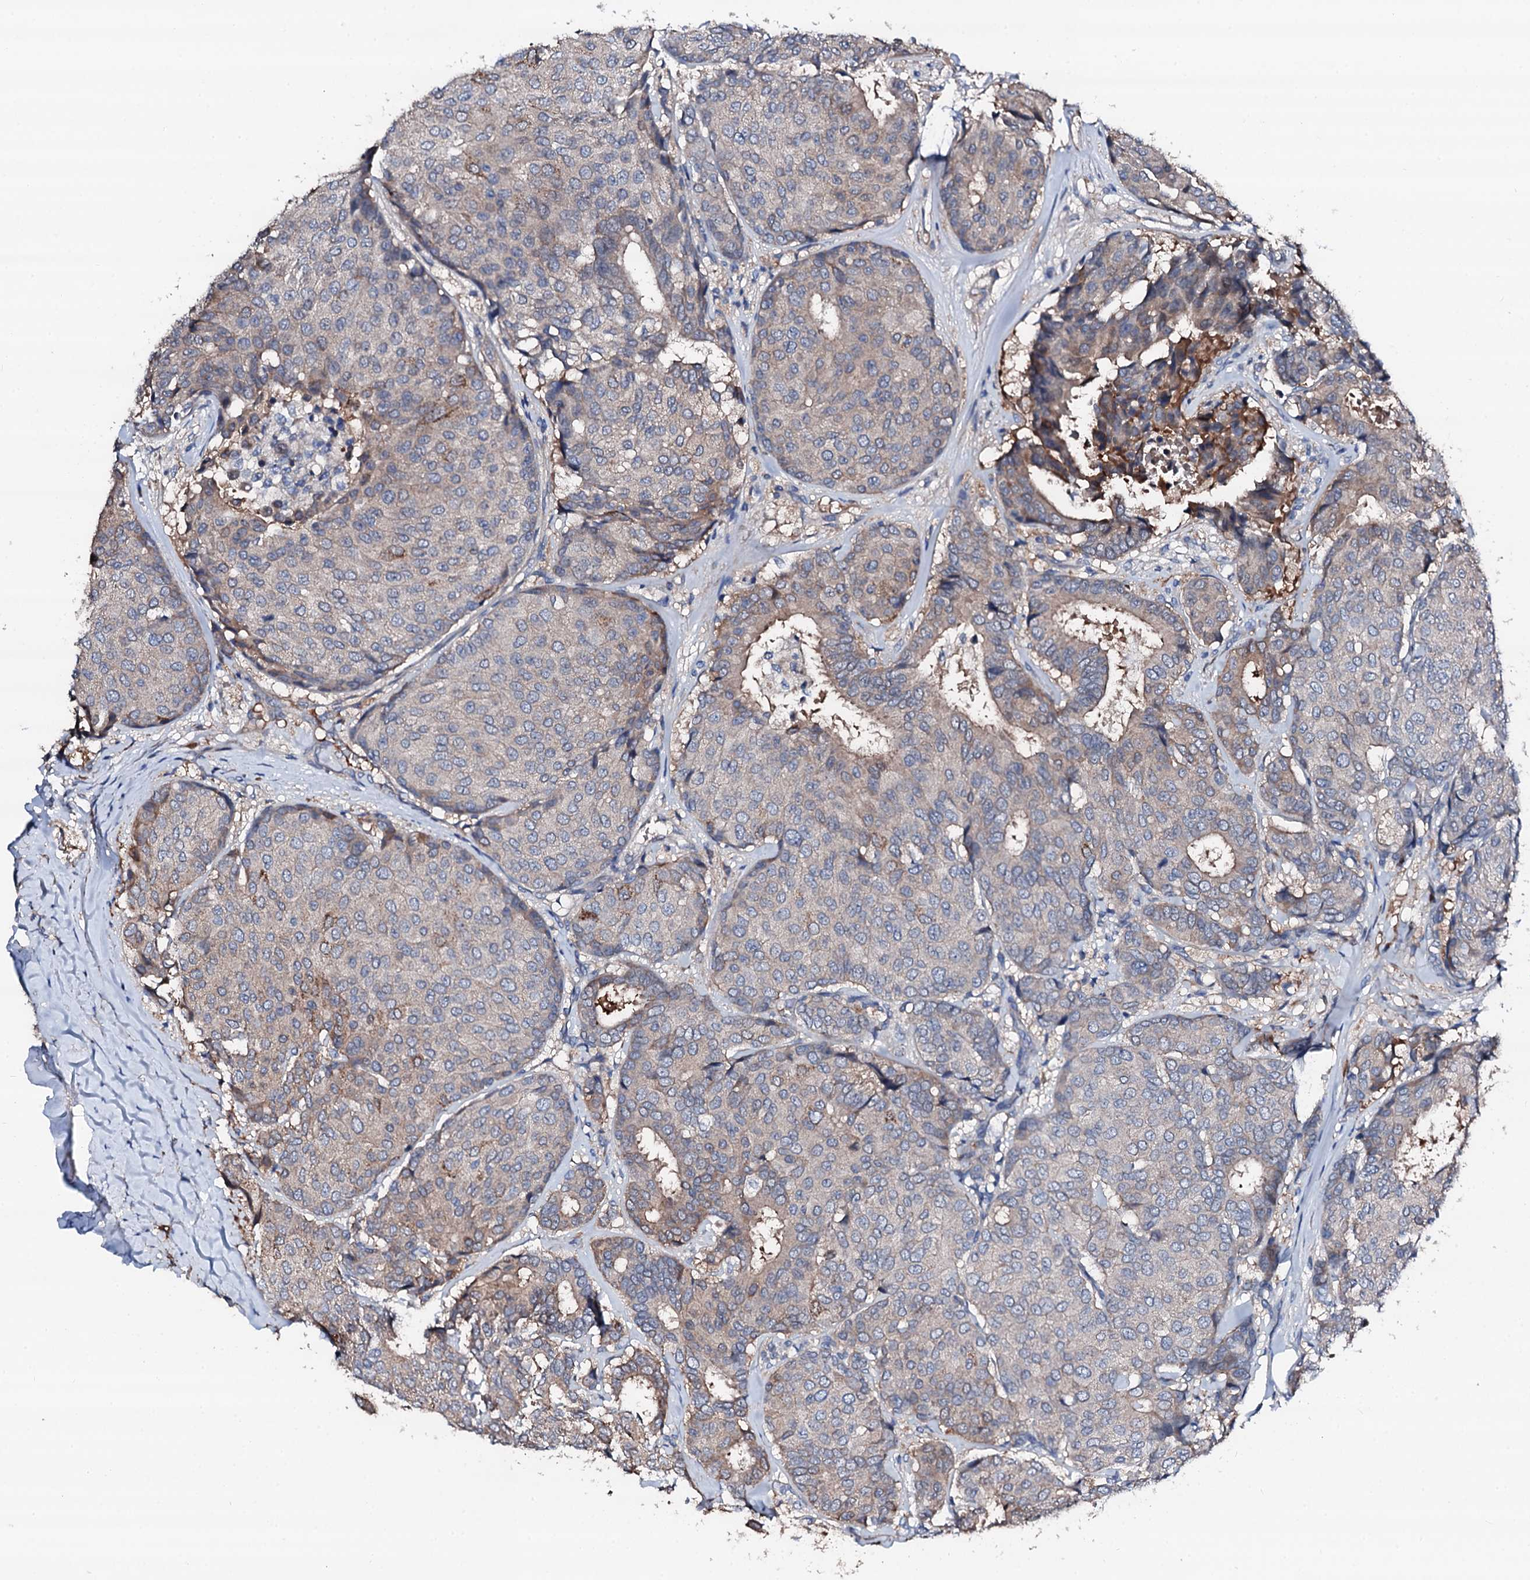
{"staining": {"intensity": "weak", "quantity": "<25%", "location": "cytoplasmic/membranous"}, "tissue": "breast cancer", "cell_type": "Tumor cells", "image_type": "cancer", "snomed": [{"axis": "morphology", "description": "Duct carcinoma"}, {"axis": "topography", "description": "Breast"}], "caption": "This is an immunohistochemistry image of breast invasive ductal carcinoma. There is no staining in tumor cells.", "gene": "TRAFD1", "patient": {"sex": "female", "age": 75}}